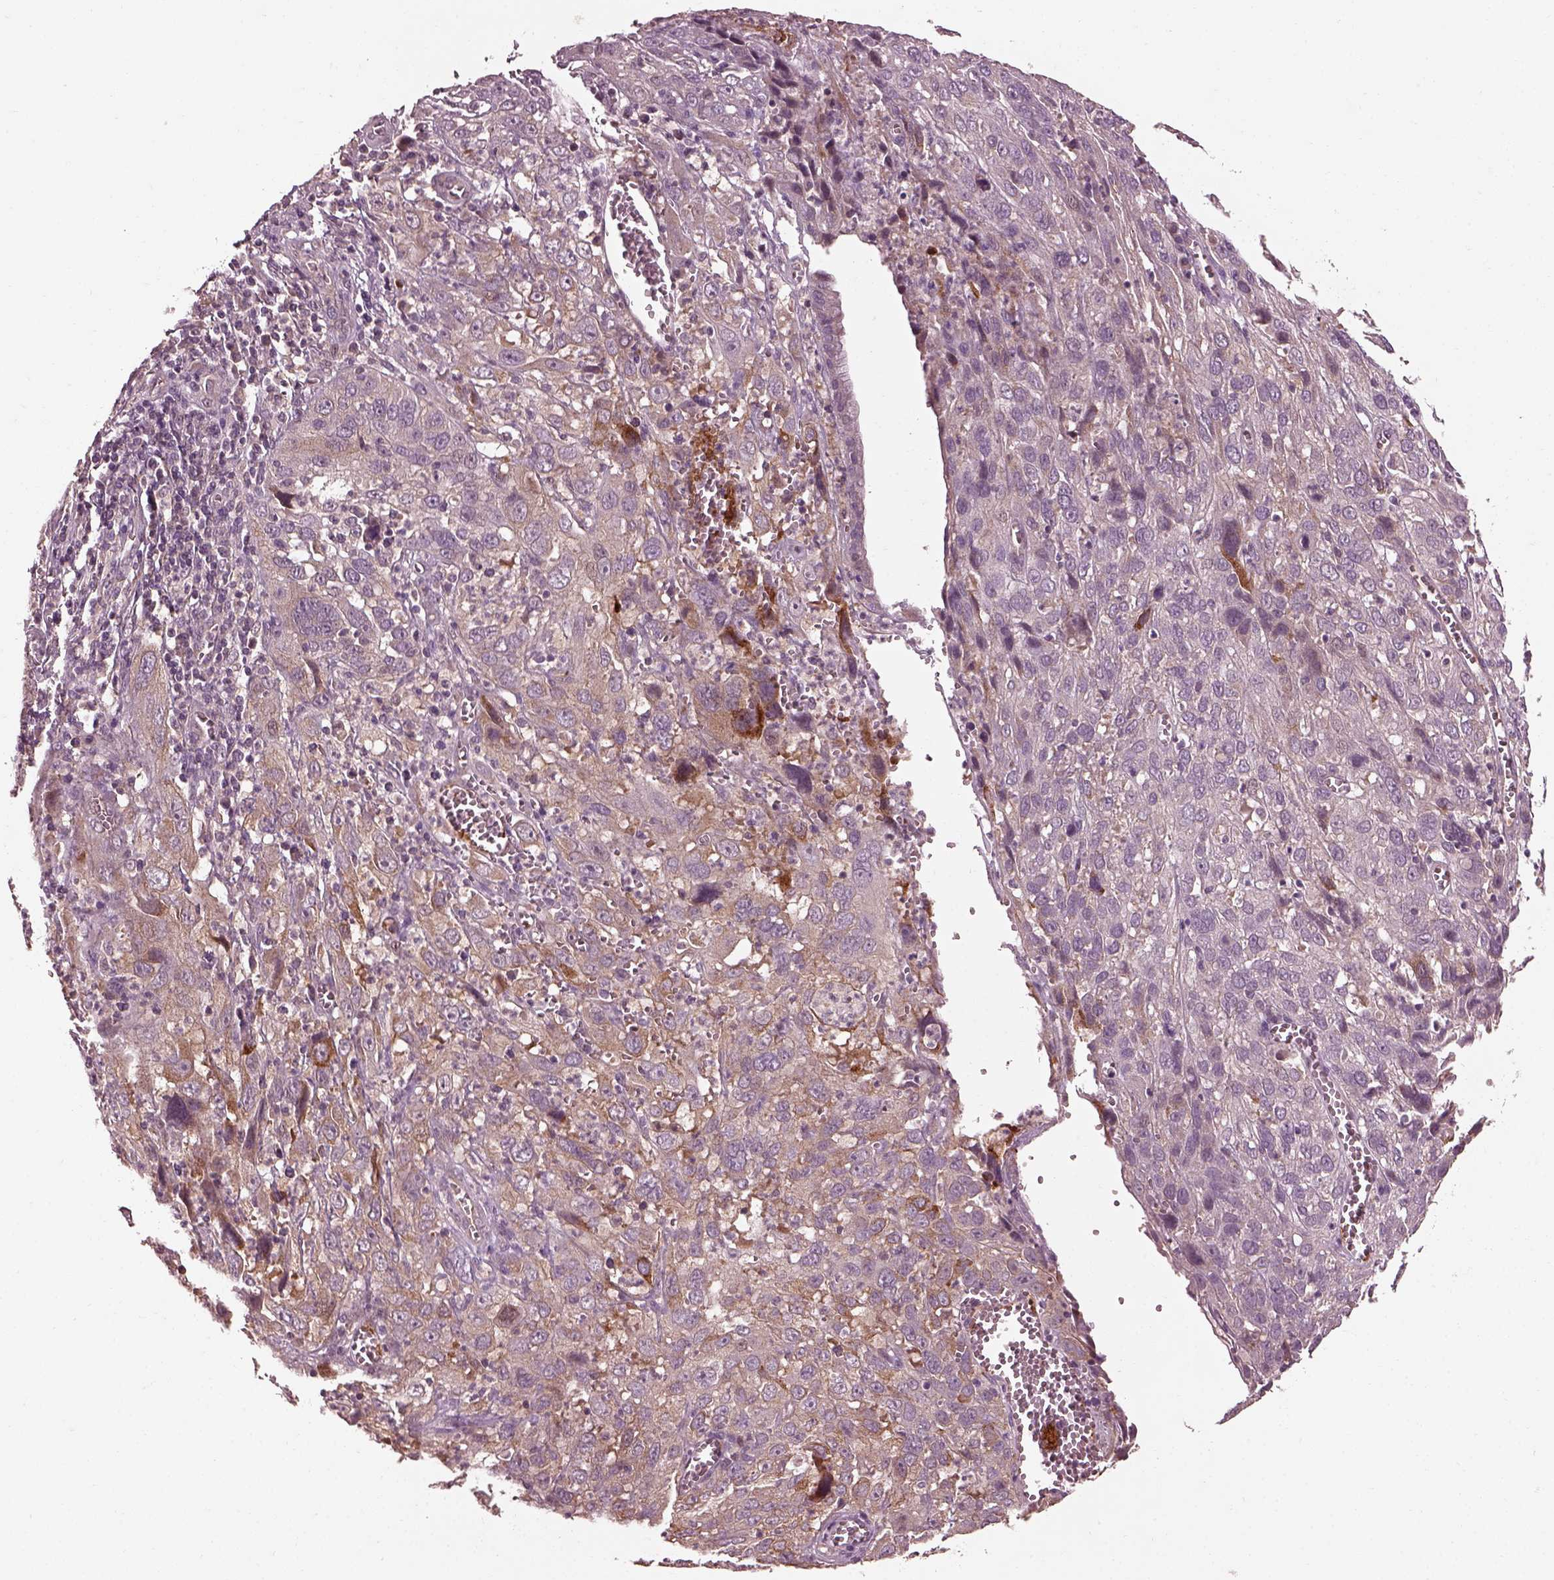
{"staining": {"intensity": "moderate", "quantity": "<25%", "location": "cytoplasmic/membranous"}, "tissue": "cervical cancer", "cell_type": "Tumor cells", "image_type": "cancer", "snomed": [{"axis": "morphology", "description": "Squamous cell carcinoma, NOS"}, {"axis": "topography", "description": "Cervix"}], "caption": "Squamous cell carcinoma (cervical) stained for a protein (brown) demonstrates moderate cytoplasmic/membranous positive staining in about <25% of tumor cells.", "gene": "EFEMP1", "patient": {"sex": "female", "age": 32}}